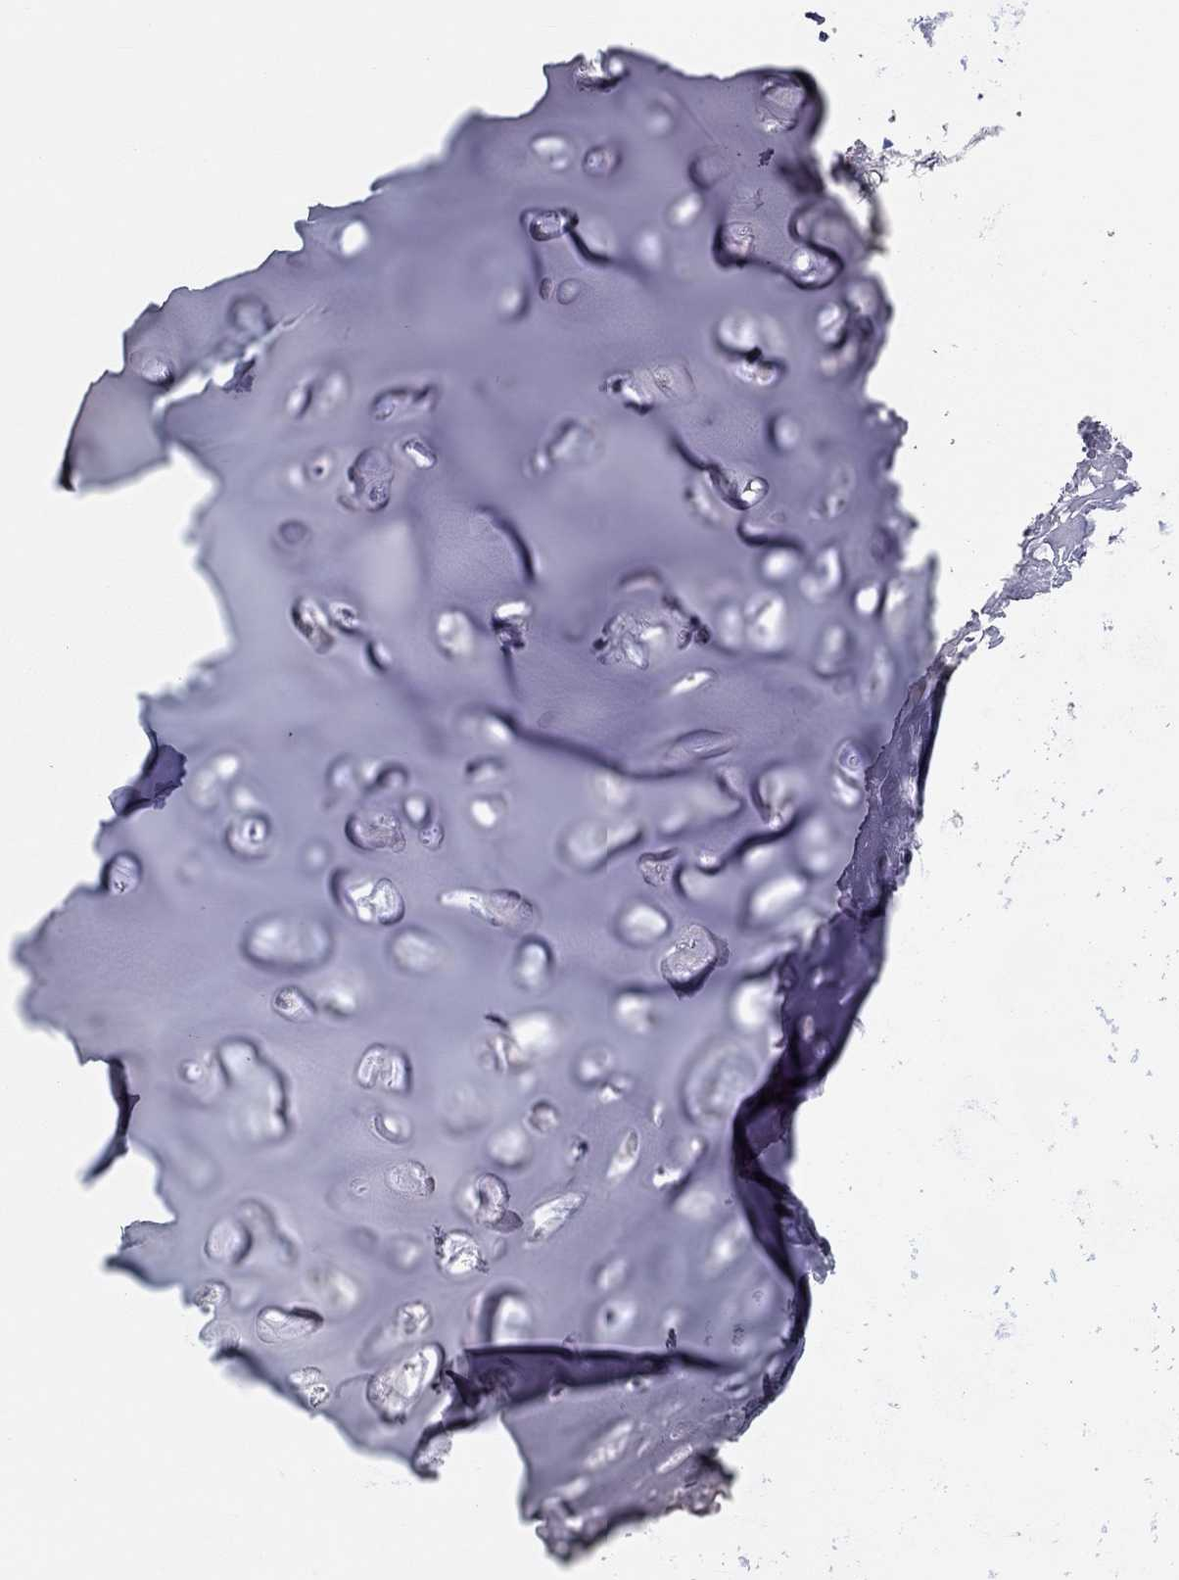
{"staining": {"intensity": "negative", "quantity": "none", "location": "none"}, "tissue": "soft tissue", "cell_type": "Chondrocytes", "image_type": "normal", "snomed": [{"axis": "morphology", "description": "Normal tissue, NOS"}, {"axis": "topography", "description": "Cartilage tissue"}], "caption": "Chondrocytes show no significant protein expression in unremarkable soft tissue. Brightfield microscopy of immunohistochemistry stained with DAB (brown) and hematoxylin (blue), captured at high magnification.", "gene": "AK8", "patient": {"sex": "male", "age": 62}}